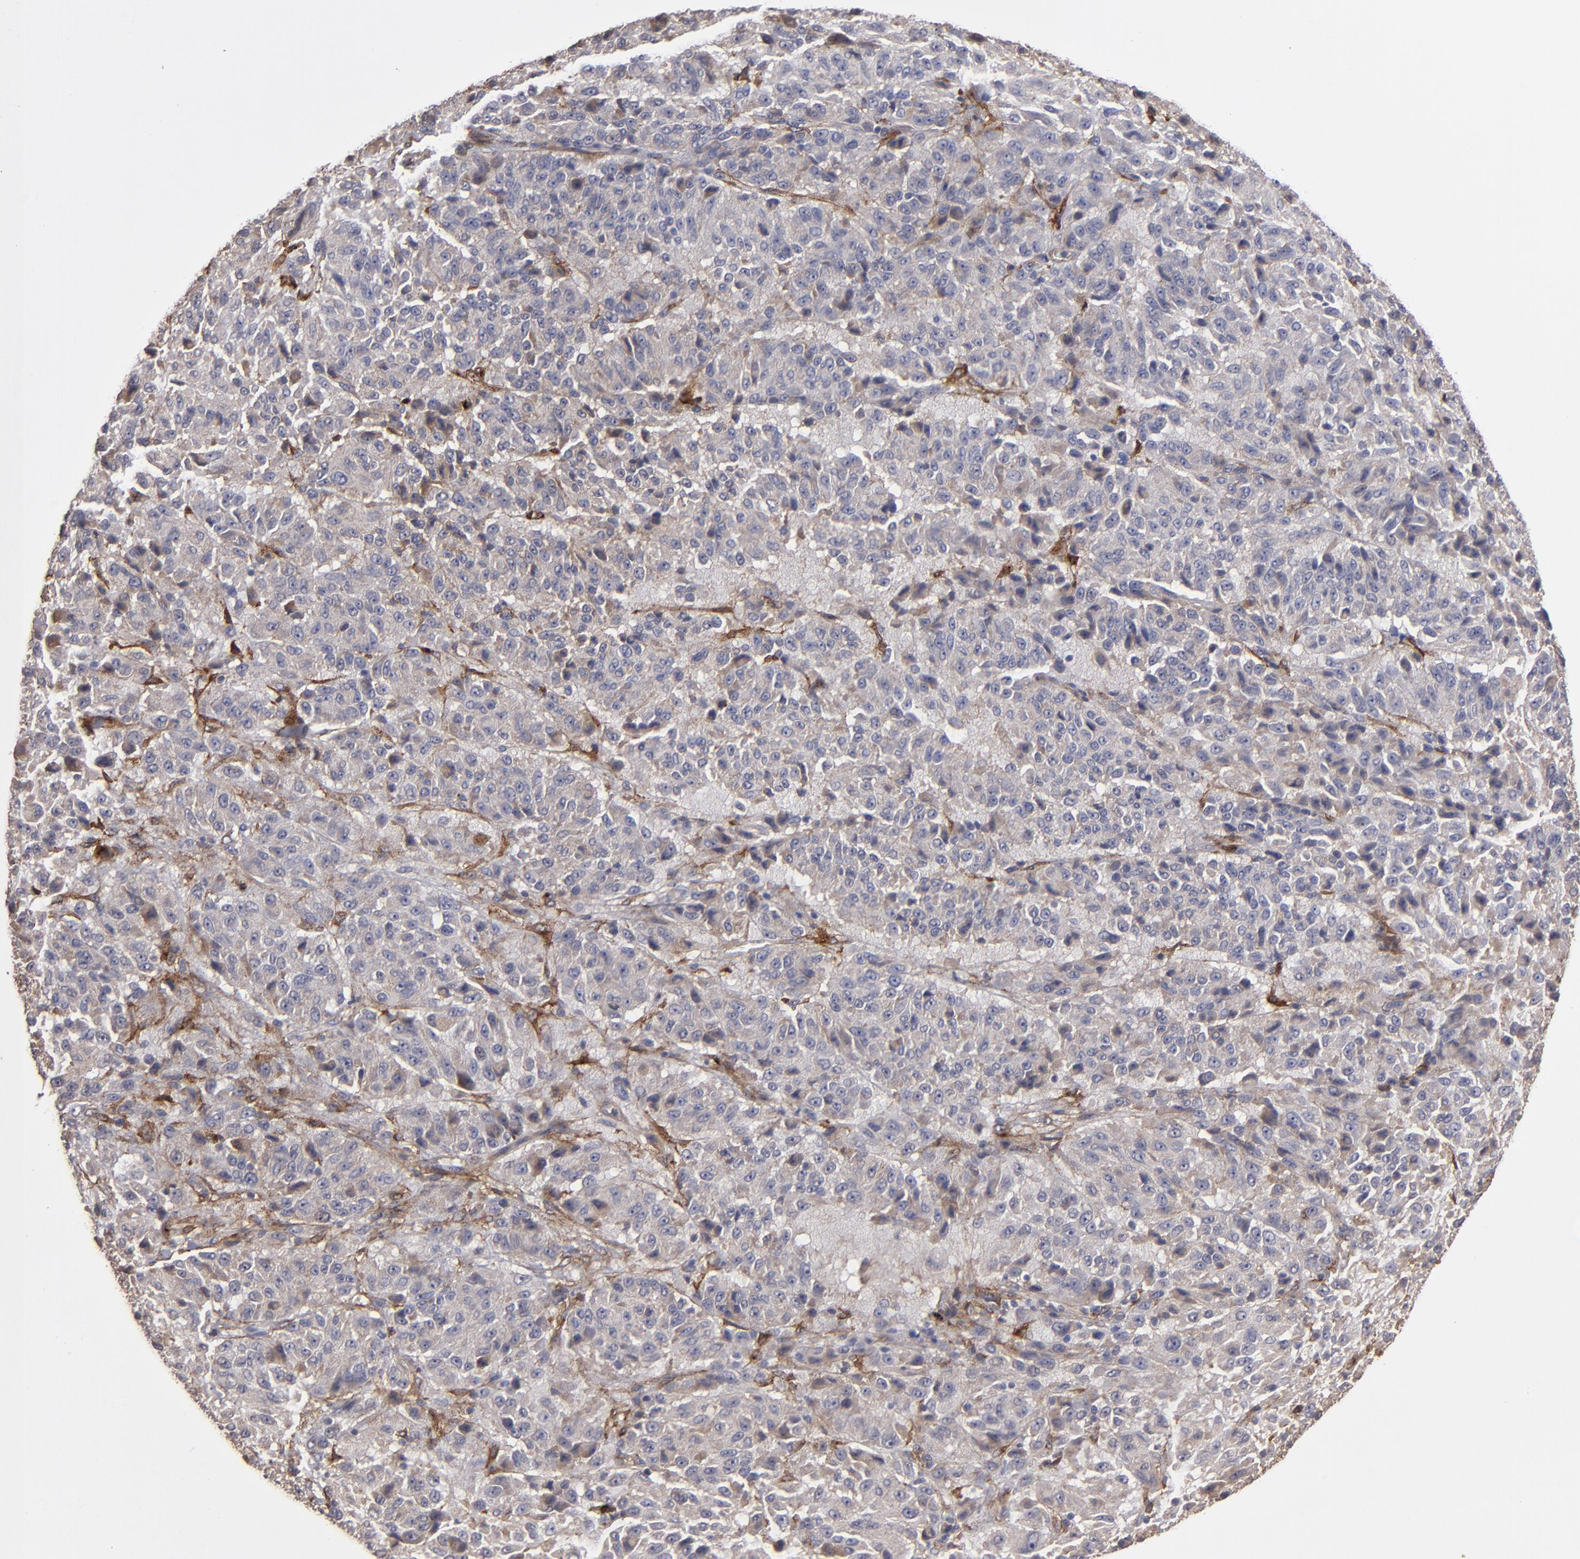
{"staining": {"intensity": "moderate", "quantity": "25%-75%", "location": "cytoplasmic/membranous"}, "tissue": "melanoma", "cell_type": "Tumor cells", "image_type": "cancer", "snomed": [{"axis": "morphology", "description": "Malignant melanoma, Metastatic site"}, {"axis": "topography", "description": "Lung"}], "caption": "This is a micrograph of immunohistochemistry (IHC) staining of melanoma, which shows moderate positivity in the cytoplasmic/membranous of tumor cells.", "gene": "ITGB5", "patient": {"sex": "male", "age": 64}}